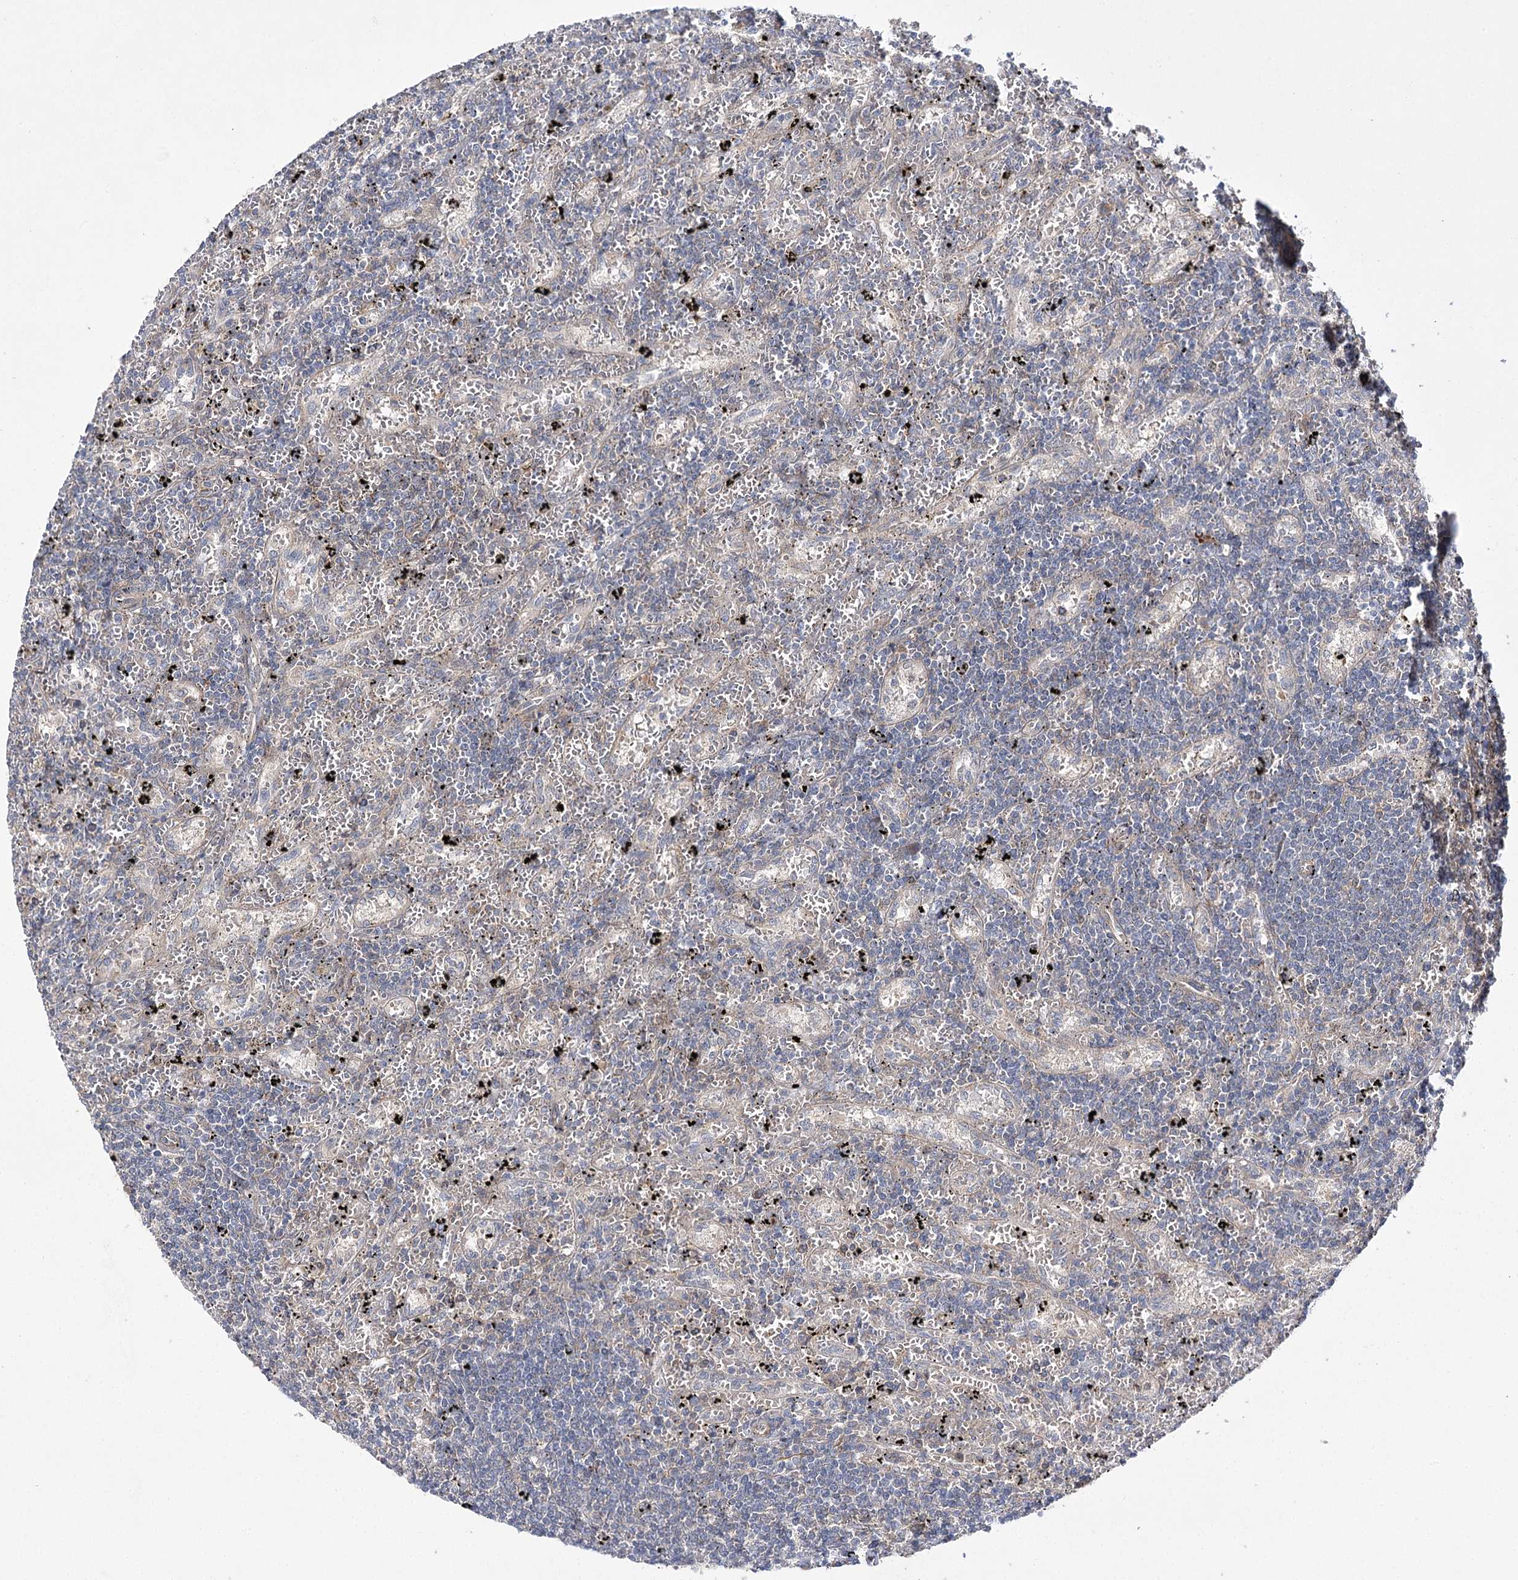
{"staining": {"intensity": "negative", "quantity": "none", "location": "none"}, "tissue": "lymphoma", "cell_type": "Tumor cells", "image_type": "cancer", "snomed": [{"axis": "morphology", "description": "Malignant lymphoma, non-Hodgkin's type, Low grade"}, {"axis": "topography", "description": "Spleen"}], "caption": "IHC of human malignant lymphoma, non-Hodgkin's type (low-grade) shows no expression in tumor cells. The staining was performed using DAB to visualize the protein expression in brown, while the nuclei were stained in blue with hematoxylin (Magnification: 20x).", "gene": "BCR", "patient": {"sex": "male", "age": 76}}